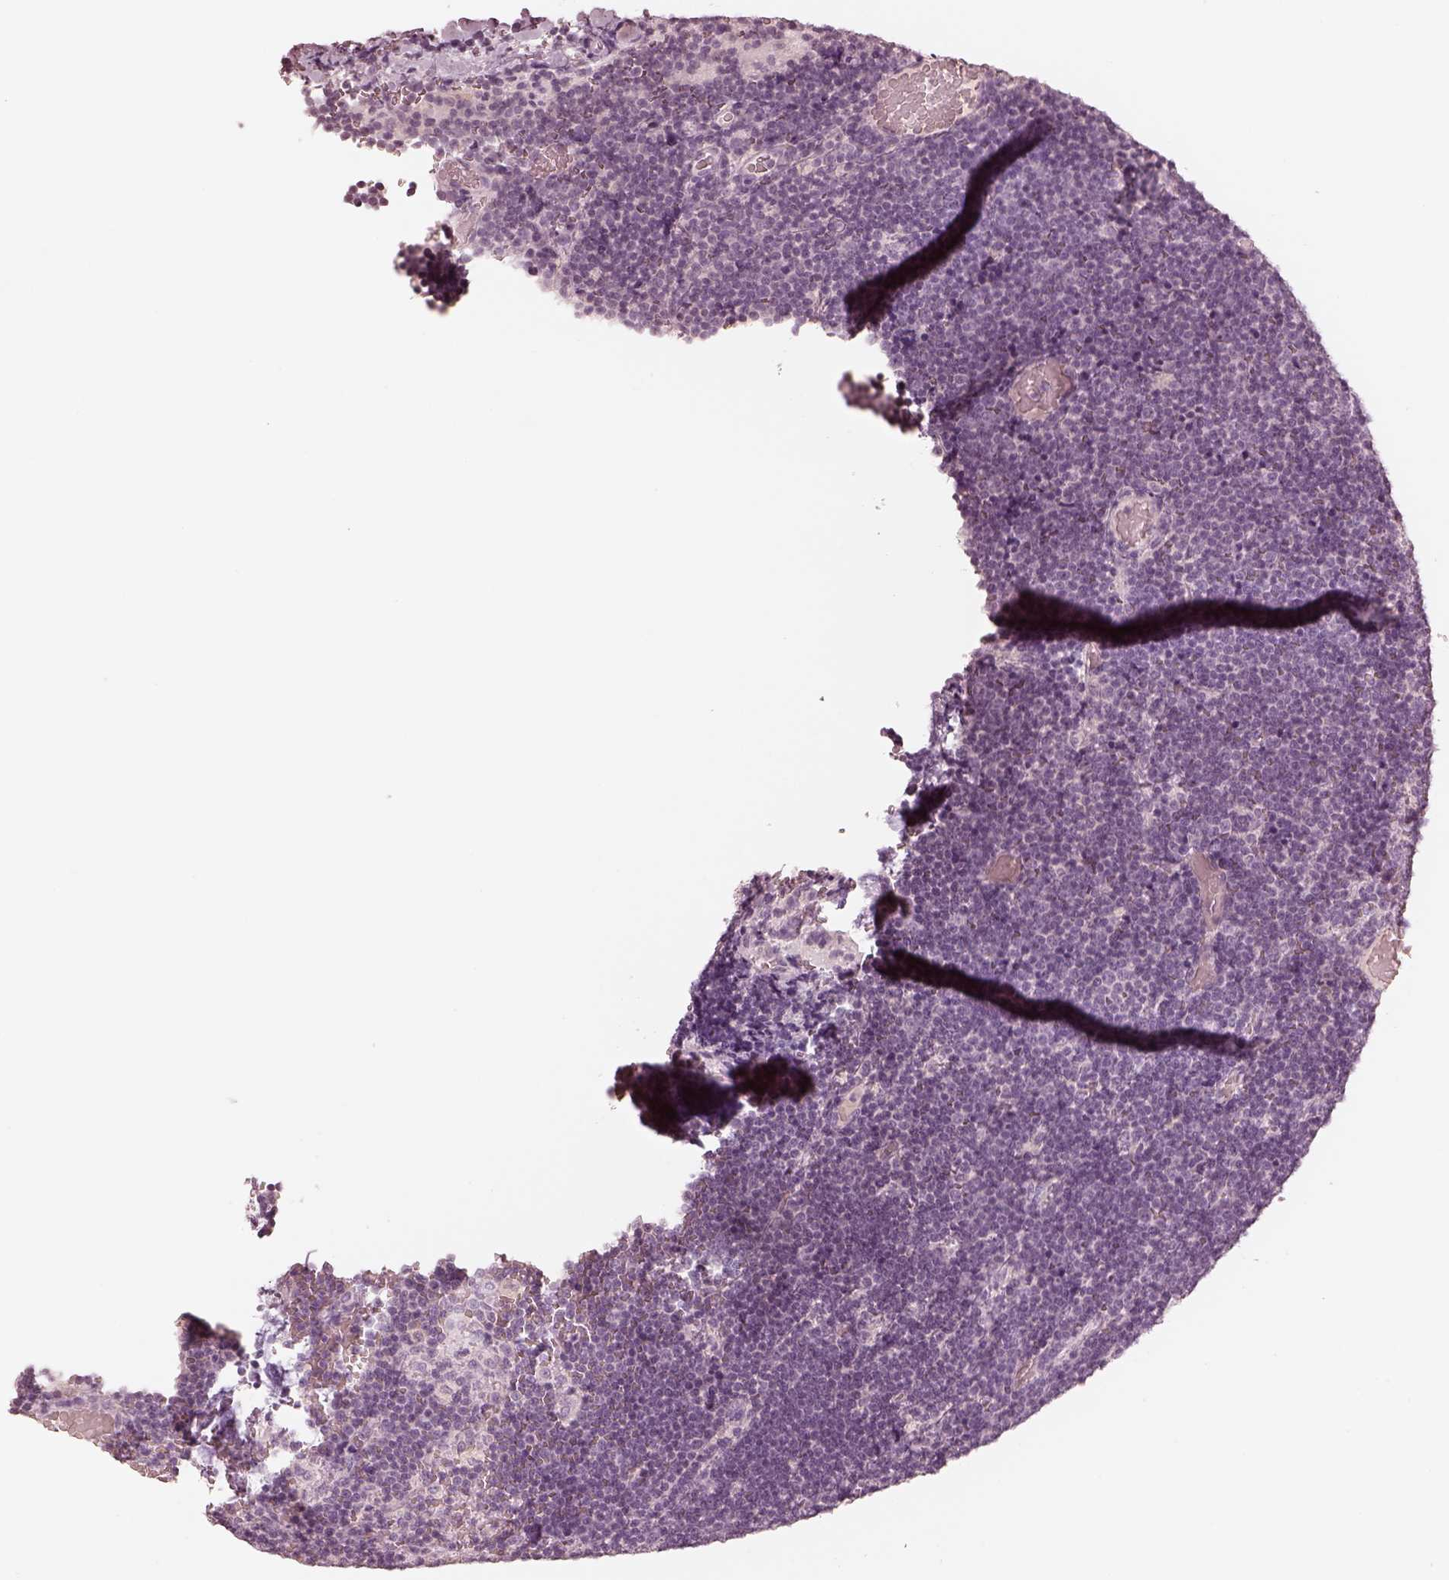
{"staining": {"intensity": "negative", "quantity": "none", "location": "none"}, "tissue": "lymphoma", "cell_type": "Tumor cells", "image_type": "cancer", "snomed": [{"axis": "morphology", "description": "Malignant lymphoma, non-Hodgkin's type, Low grade"}, {"axis": "topography", "description": "Brain"}], "caption": "This is an immunohistochemistry (IHC) micrograph of malignant lymphoma, non-Hodgkin's type (low-grade). There is no staining in tumor cells.", "gene": "CALR3", "patient": {"sex": "female", "age": 66}}